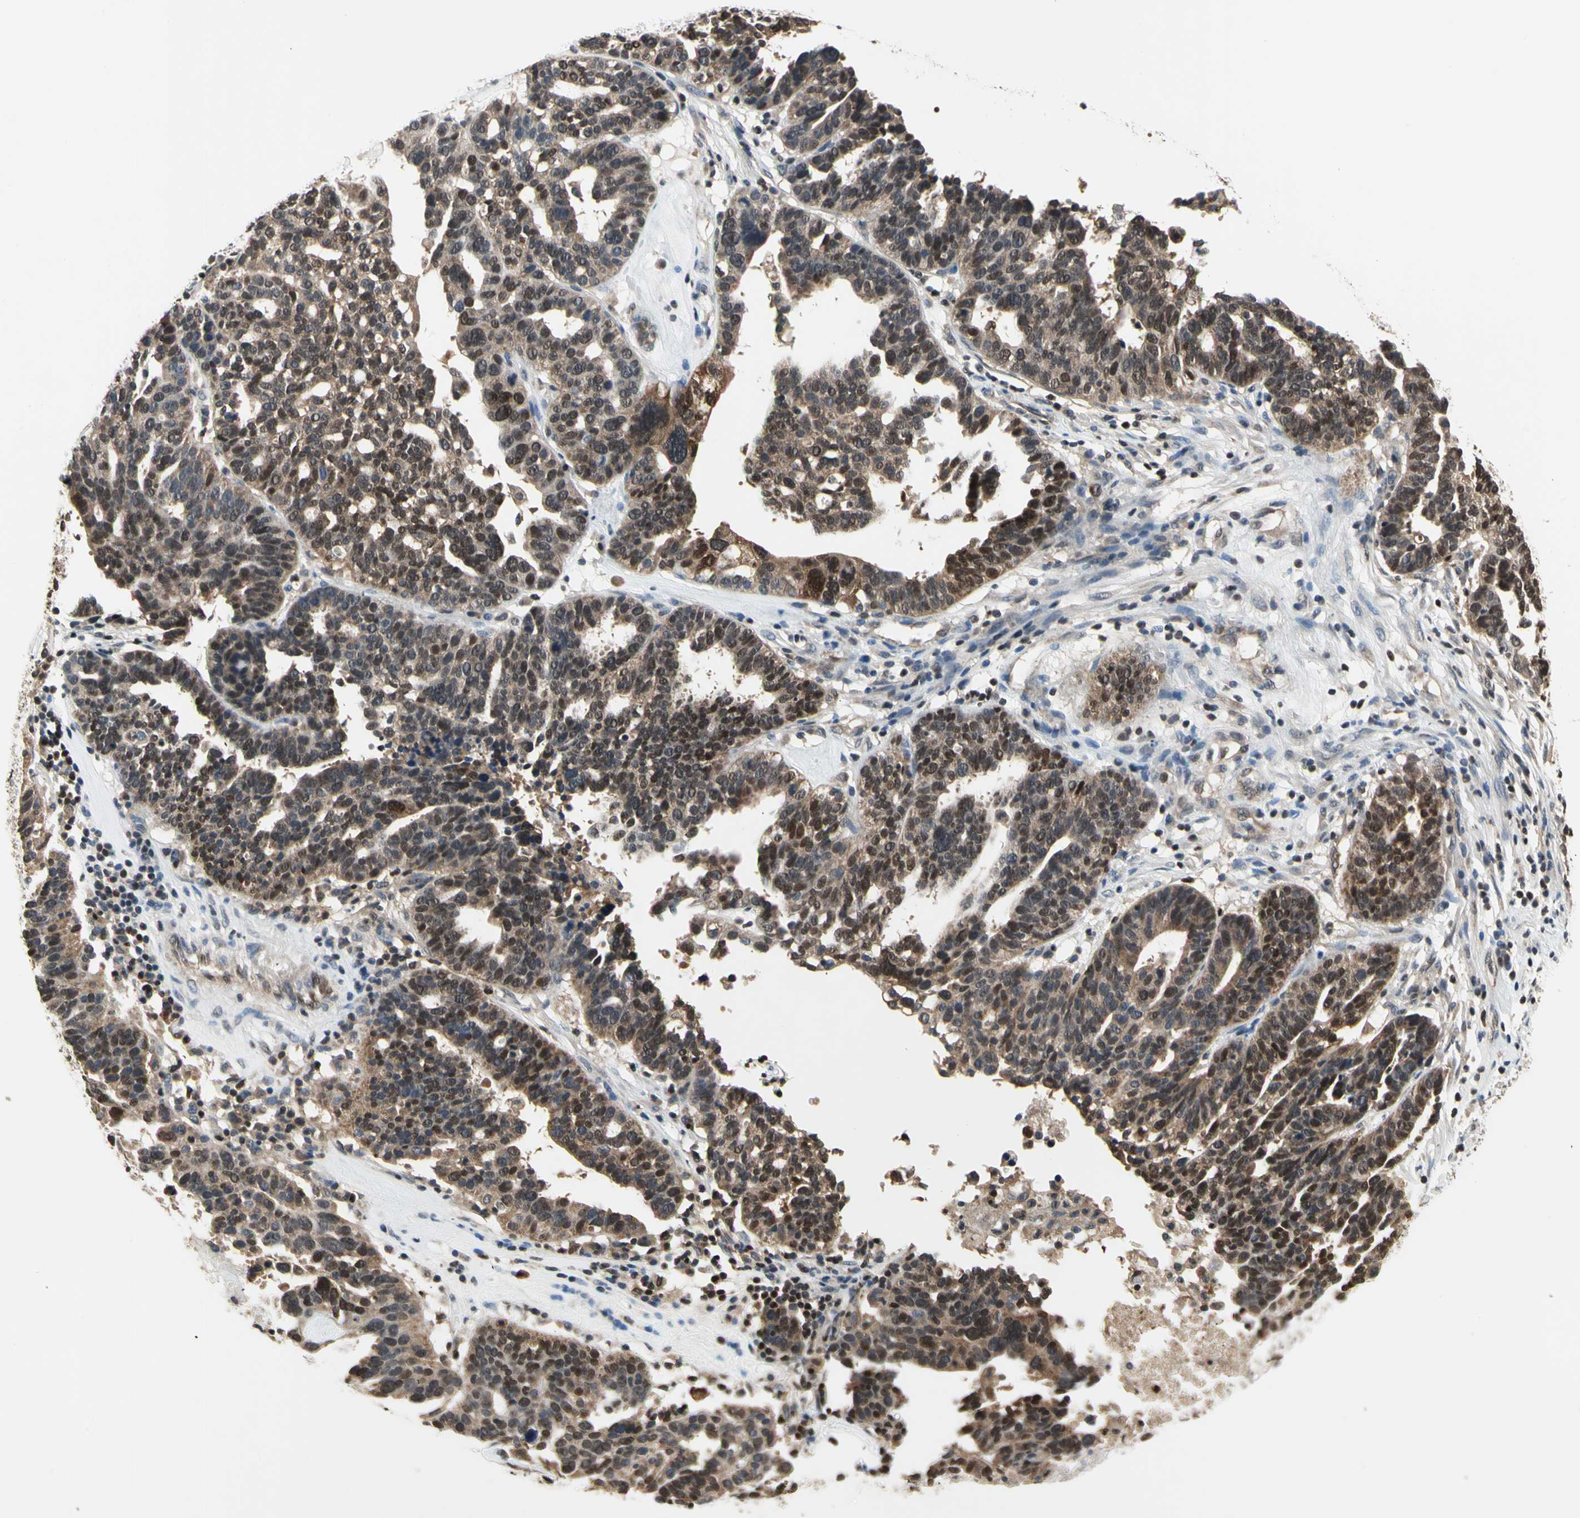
{"staining": {"intensity": "weak", "quantity": ">75%", "location": "cytoplasmic/membranous,nuclear"}, "tissue": "ovarian cancer", "cell_type": "Tumor cells", "image_type": "cancer", "snomed": [{"axis": "morphology", "description": "Cystadenocarcinoma, serous, NOS"}, {"axis": "topography", "description": "Ovary"}], "caption": "Ovarian serous cystadenocarcinoma stained for a protein demonstrates weak cytoplasmic/membranous and nuclear positivity in tumor cells. Immunohistochemistry stains the protein of interest in brown and the nuclei are stained blue.", "gene": "GSR", "patient": {"sex": "female", "age": 59}}